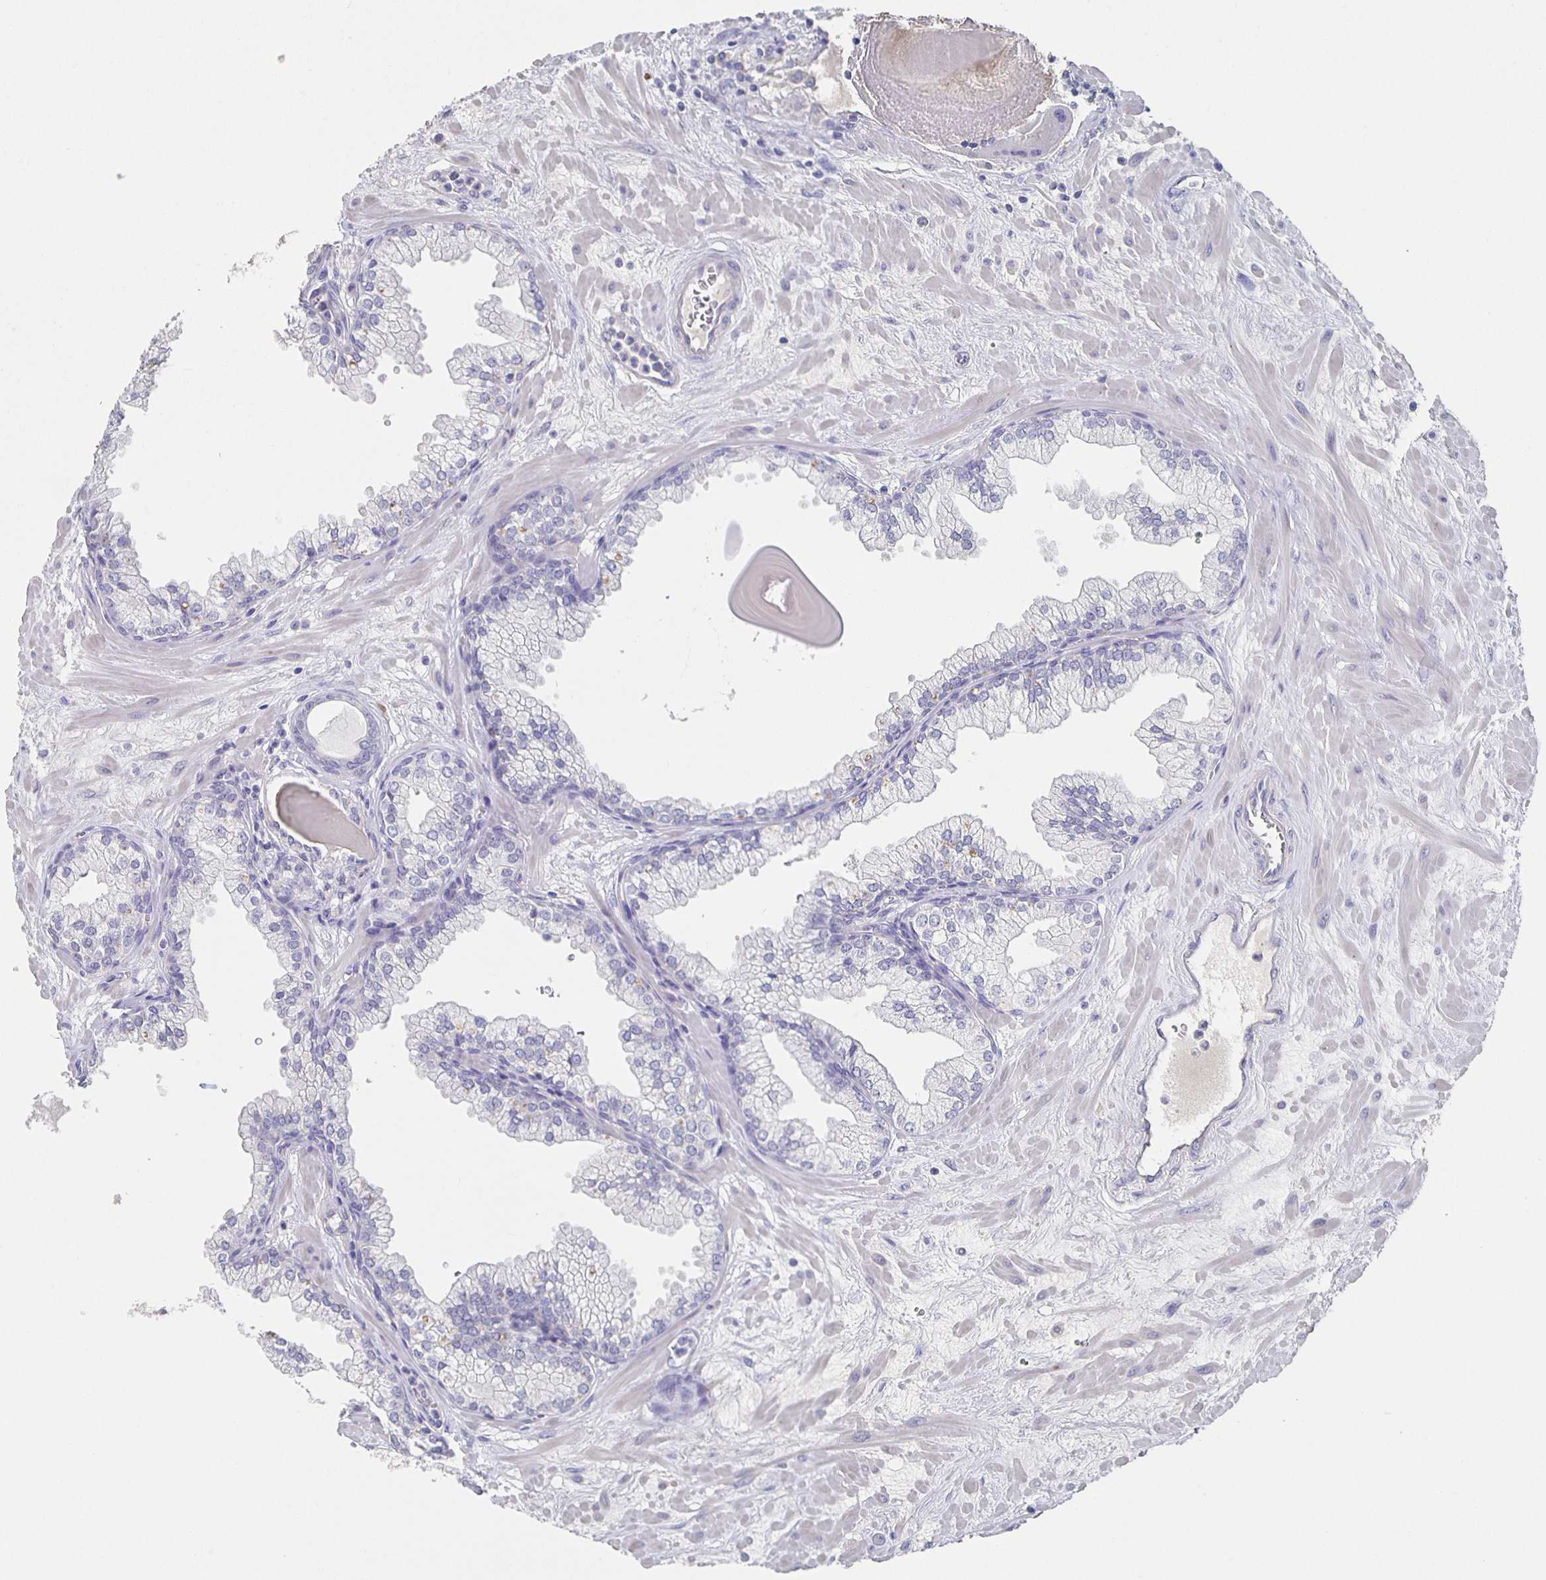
{"staining": {"intensity": "negative", "quantity": "none", "location": "none"}, "tissue": "prostate", "cell_type": "Glandular cells", "image_type": "normal", "snomed": [{"axis": "morphology", "description": "Normal tissue, NOS"}, {"axis": "topography", "description": "Prostate"}, {"axis": "topography", "description": "Peripheral nerve tissue"}], "caption": "Immunohistochemistry (IHC) micrograph of benign prostate: prostate stained with DAB (3,3'-diaminobenzidine) demonstrates no significant protein positivity in glandular cells.", "gene": "CACNA2D2", "patient": {"sex": "male", "age": 61}}